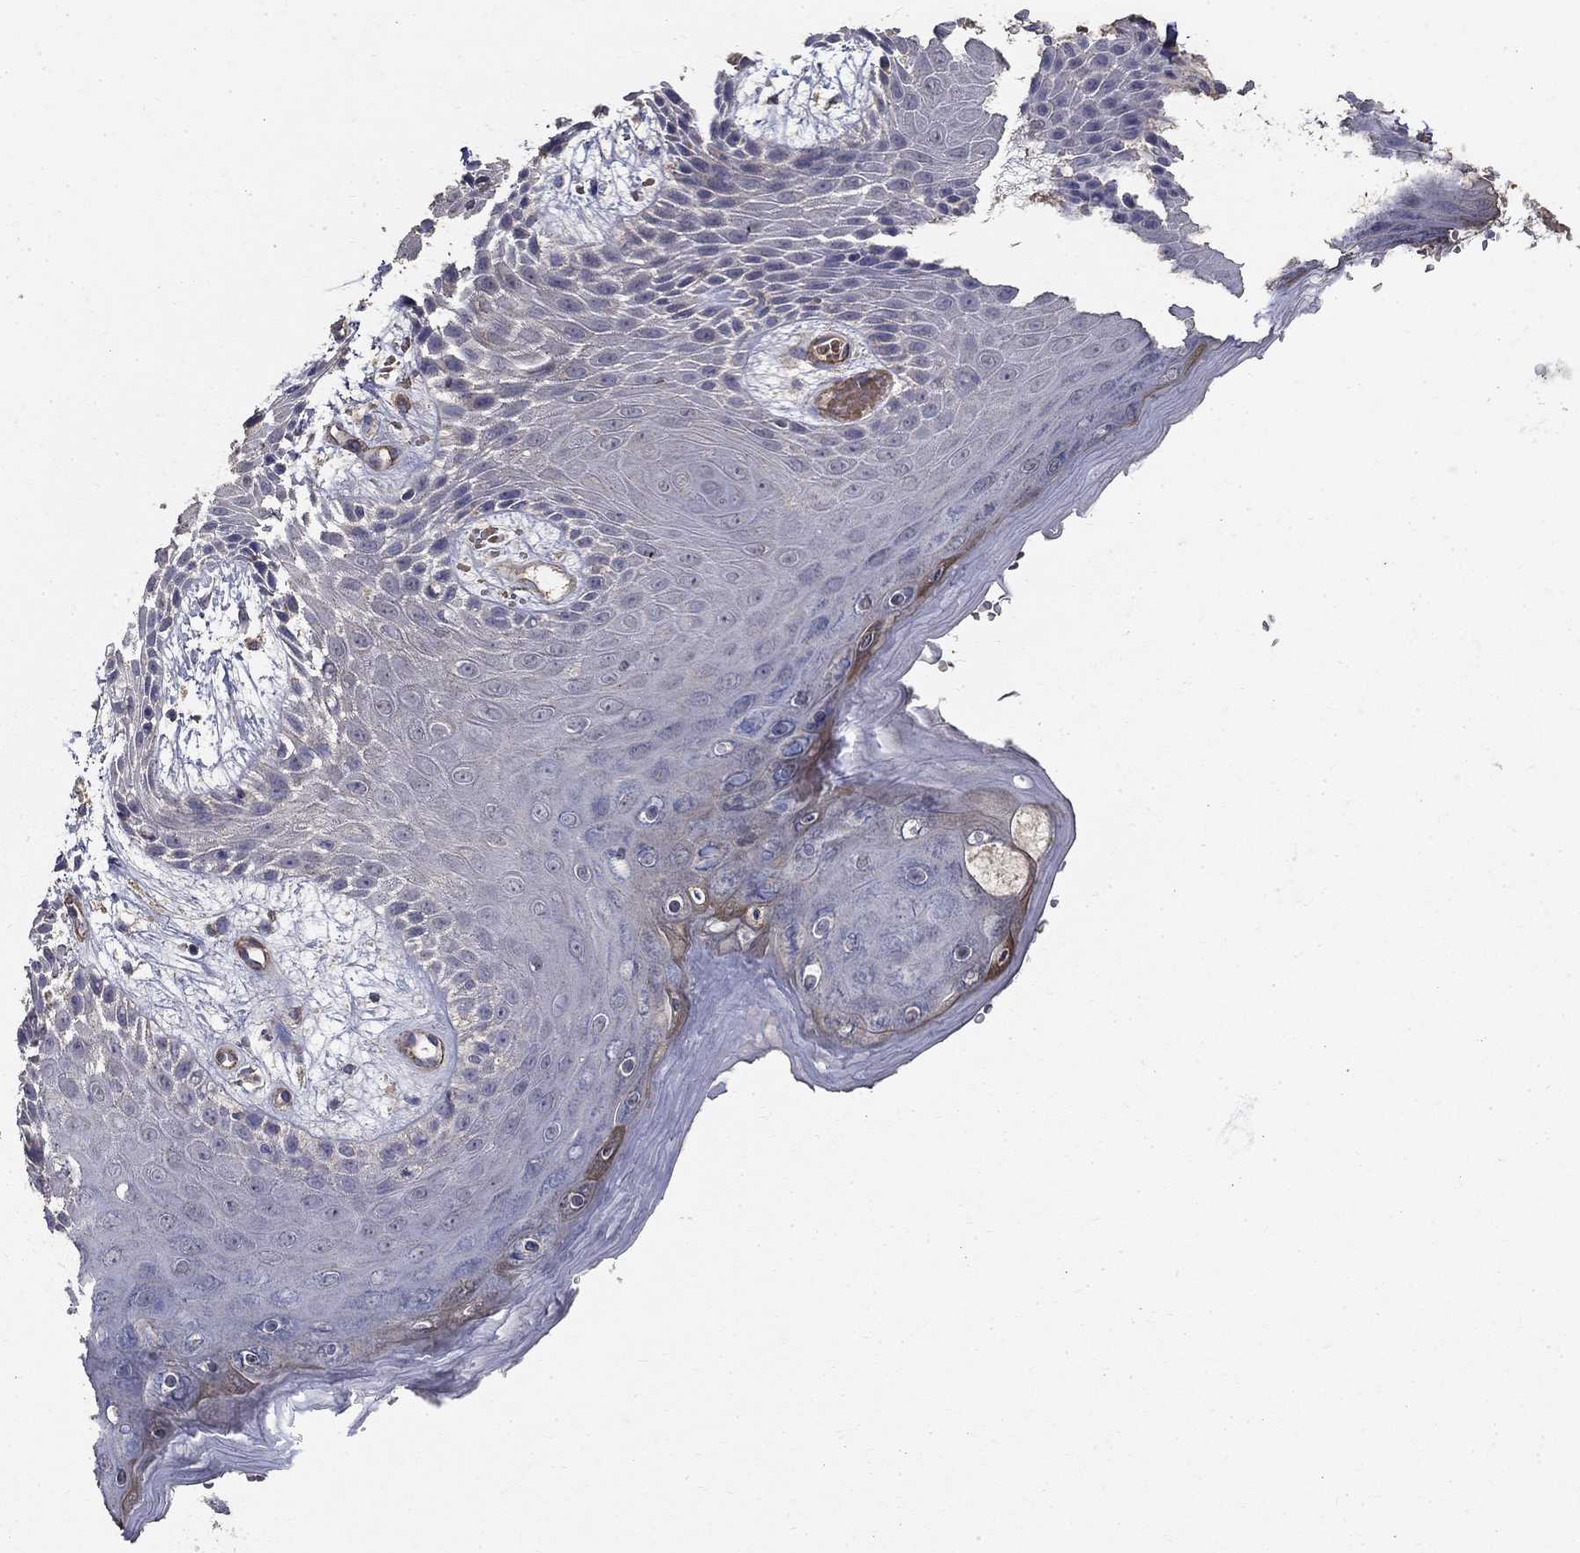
{"staining": {"intensity": "strong", "quantity": "<25%", "location": "cytoplasmic/membranous"}, "tissue": "skin", "cell_type": "Epidermal cells", "image_type": "normal", "snomed": [{"axis": "morphology", "description": "Normal tissue, NOS"}, {"axis": "topography", "description": "Anal"}], "caption": "Protein positivity by immunohistochemistry (IHC) reveals strong cytoplasmic/membranous positivity in approximately <25% of epidermal cells in benign skin. (IHC, brightfield microscopy, high magnification).", "gene": "MPP2", "patient": {"sex": "male", "age": 36}}